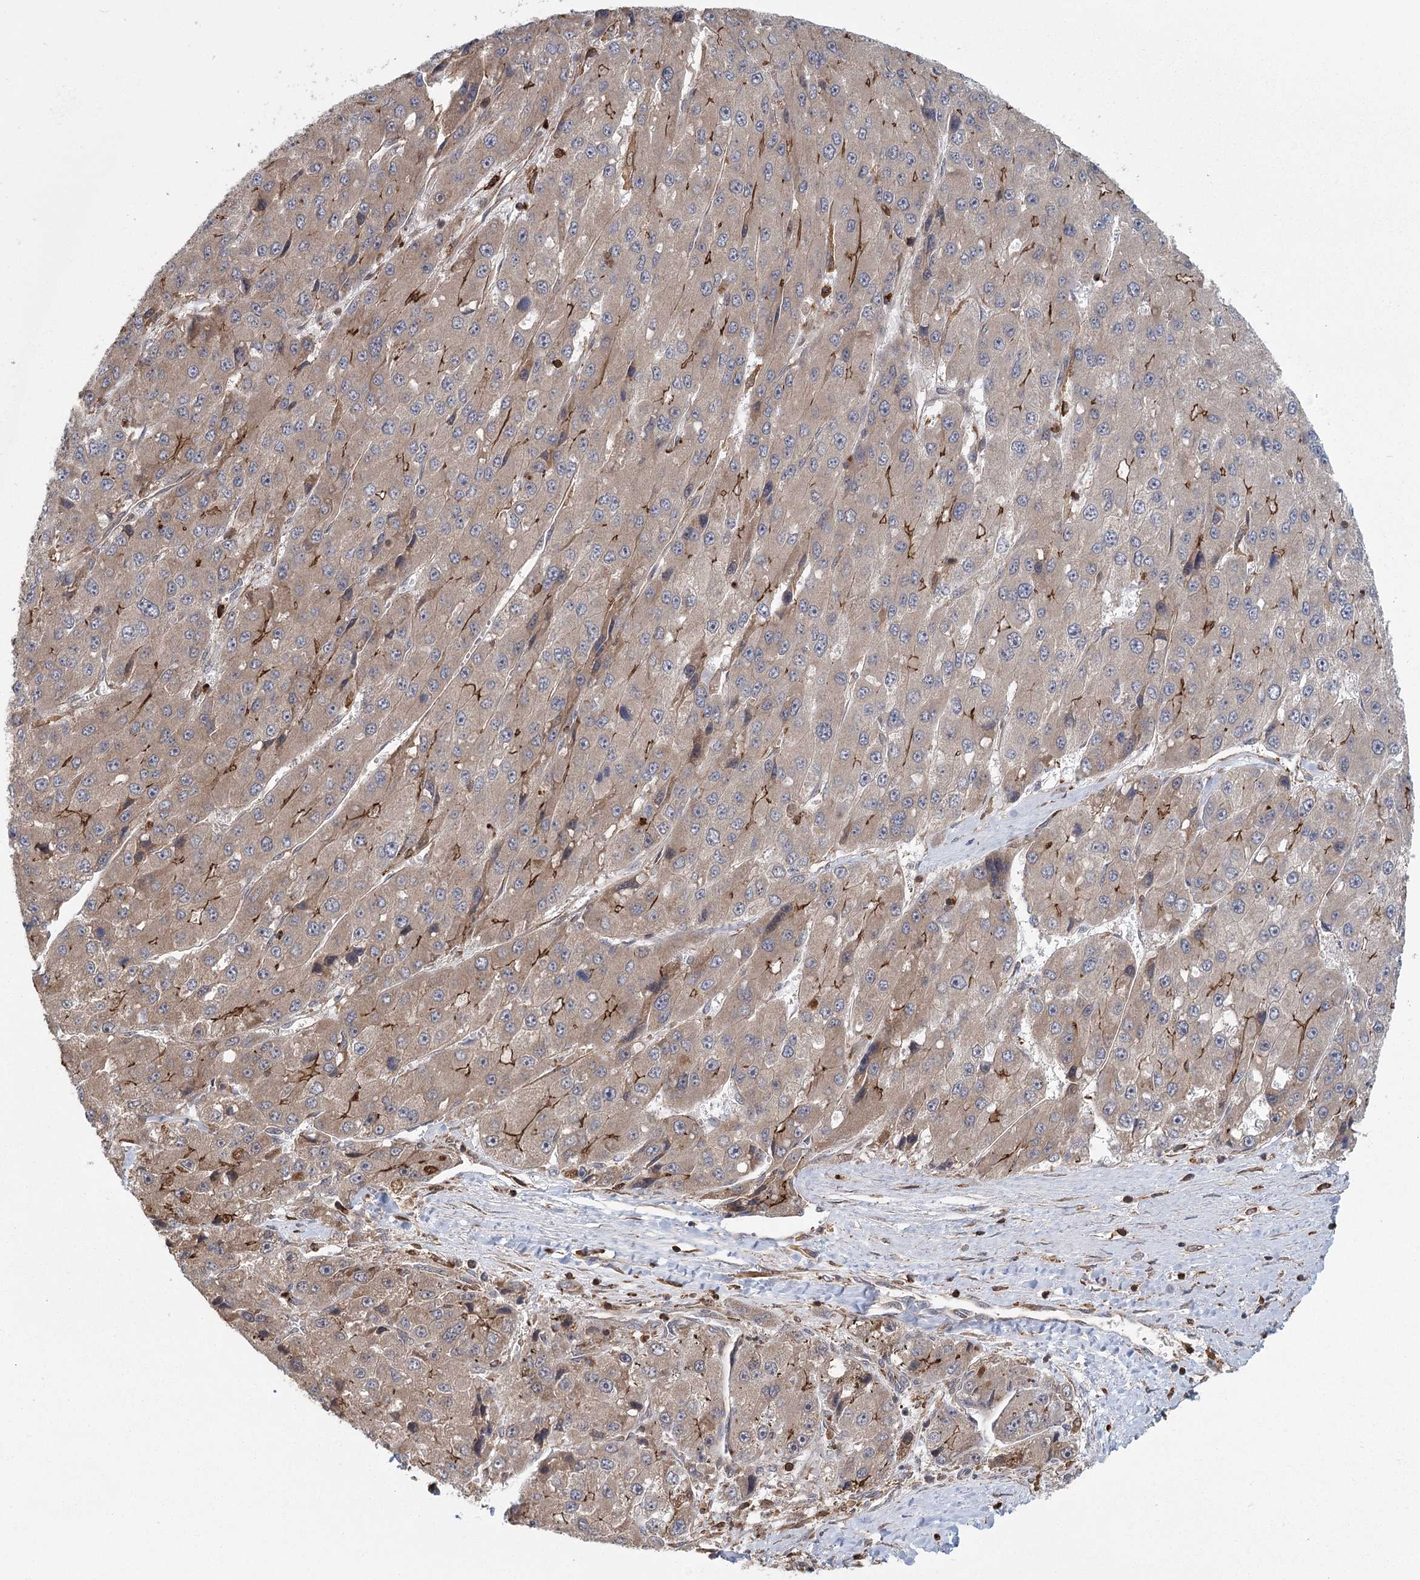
{"staining": {"intensity": "moderate", "quantity": ">75%", "location": "cytoplasmic/membranous"}, "tissue": "liver cancer", "cell_type": "Tumor cells", "image_type": "cancer", "snomed": [{"axis": "morphology", "description": "Carcinoma, Hepatocellular, NOS"}, {"axis": "topography", "description": "Liver"}], "caption": "A micrograph of human liver cancer stained for a protein demonstrates moderate cytoplasmic/membranous brown staining in tumor cells.", "gene": "PLEKHA7", "patient": {"sex": "female", "age": 73}}